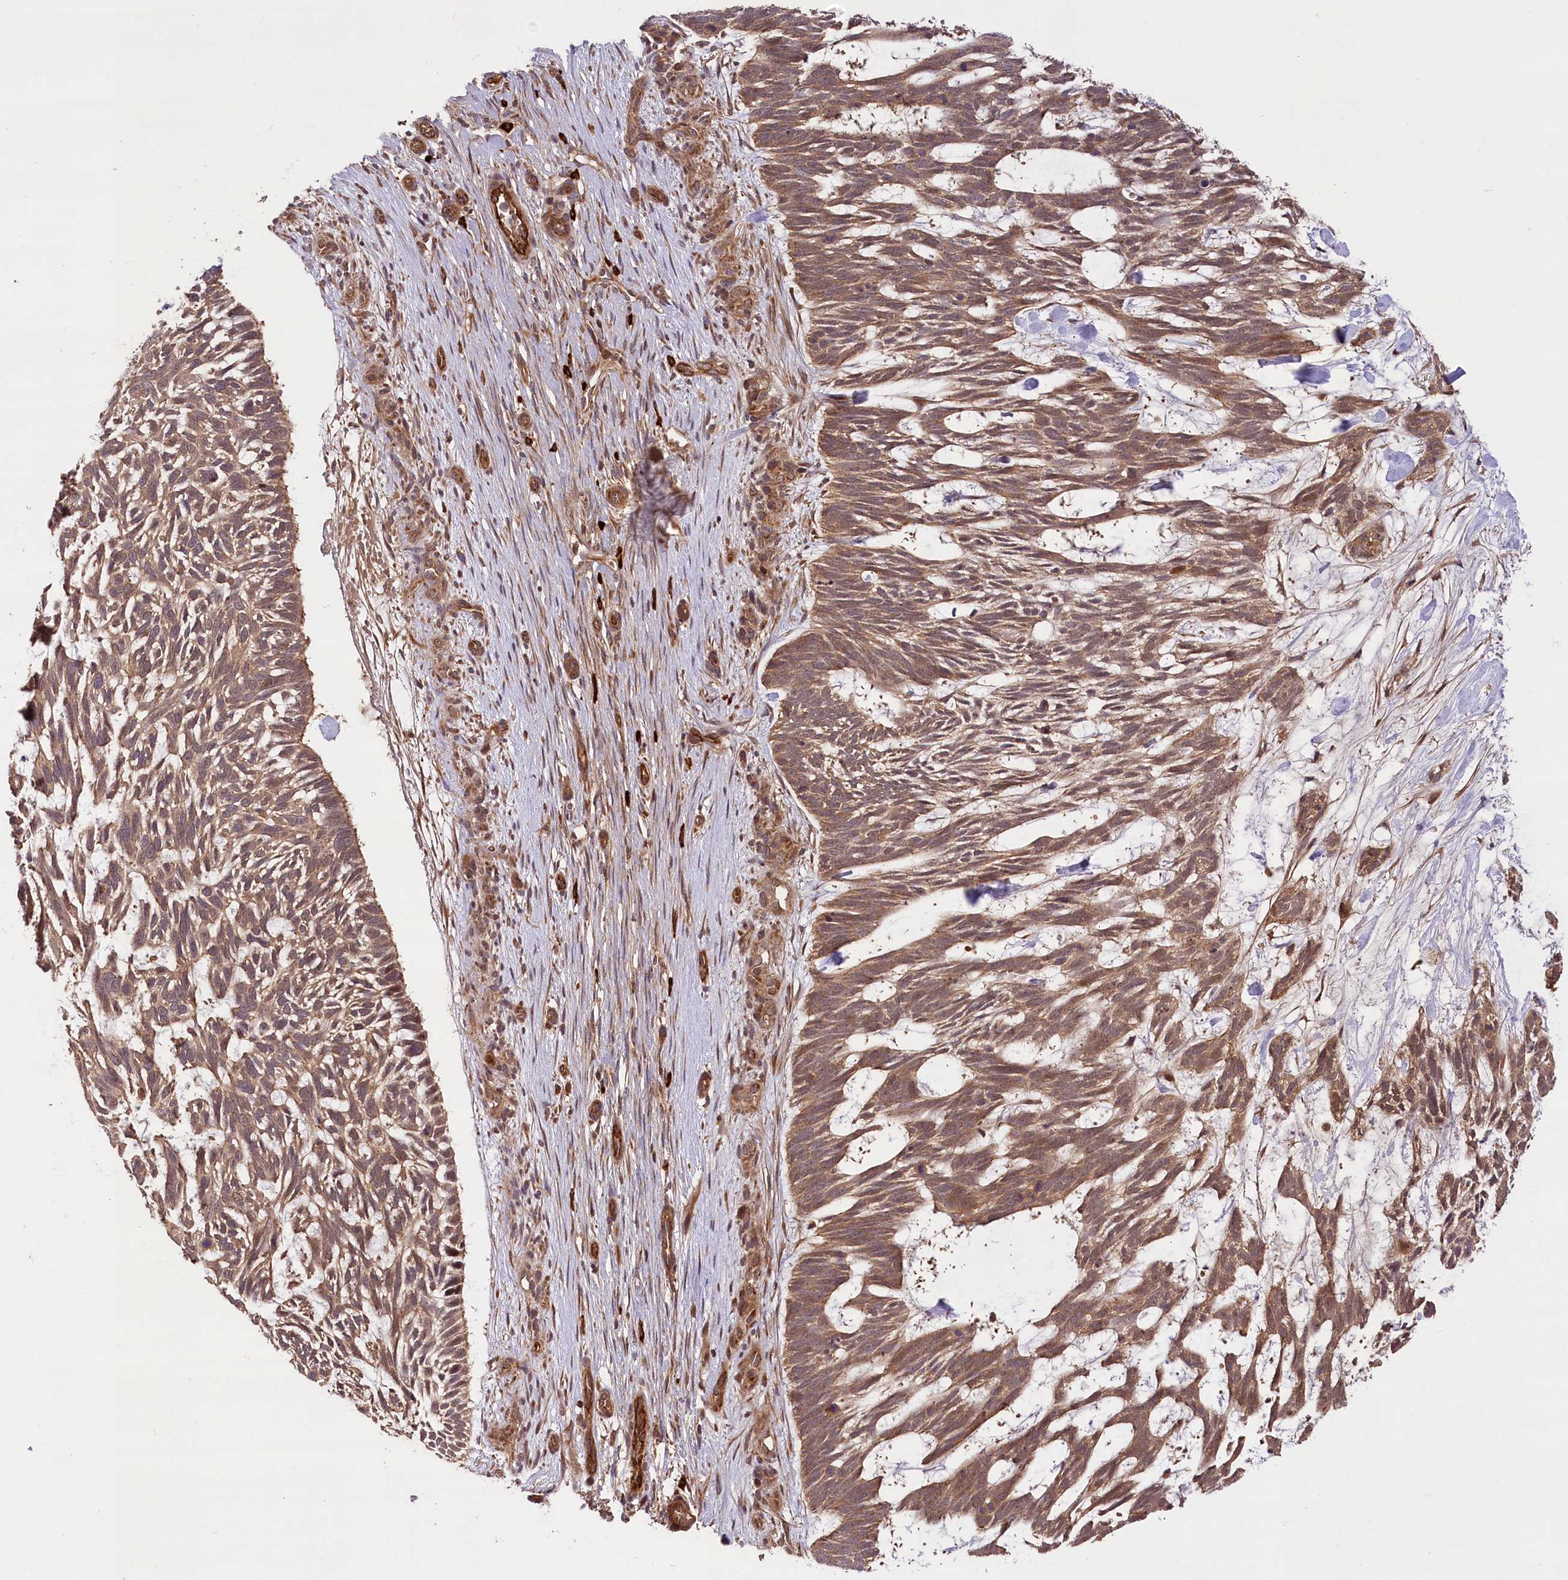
{"staining": {"intensity": "moderate", "quantity": ">75%", "location": "cytoplasmic/membranous,nuclear"}, "tissue": "skin cancer", "cell_type": "Tumor cells", "image_type": "cancer", "snomed": [{"axis": "morphology", "description": "Basal cell carcinoma"}, {"axis": "topography", "description": "Skin"}], "caption": "Basal cell carcinoma (skin) stained with a brown dye exhibits moderate cytoplasmic/membranous and nuclear positive staining in about >75% of tumor cells.", "gene": "CARD19", "patient": {"sex": "male", "age": 88}}